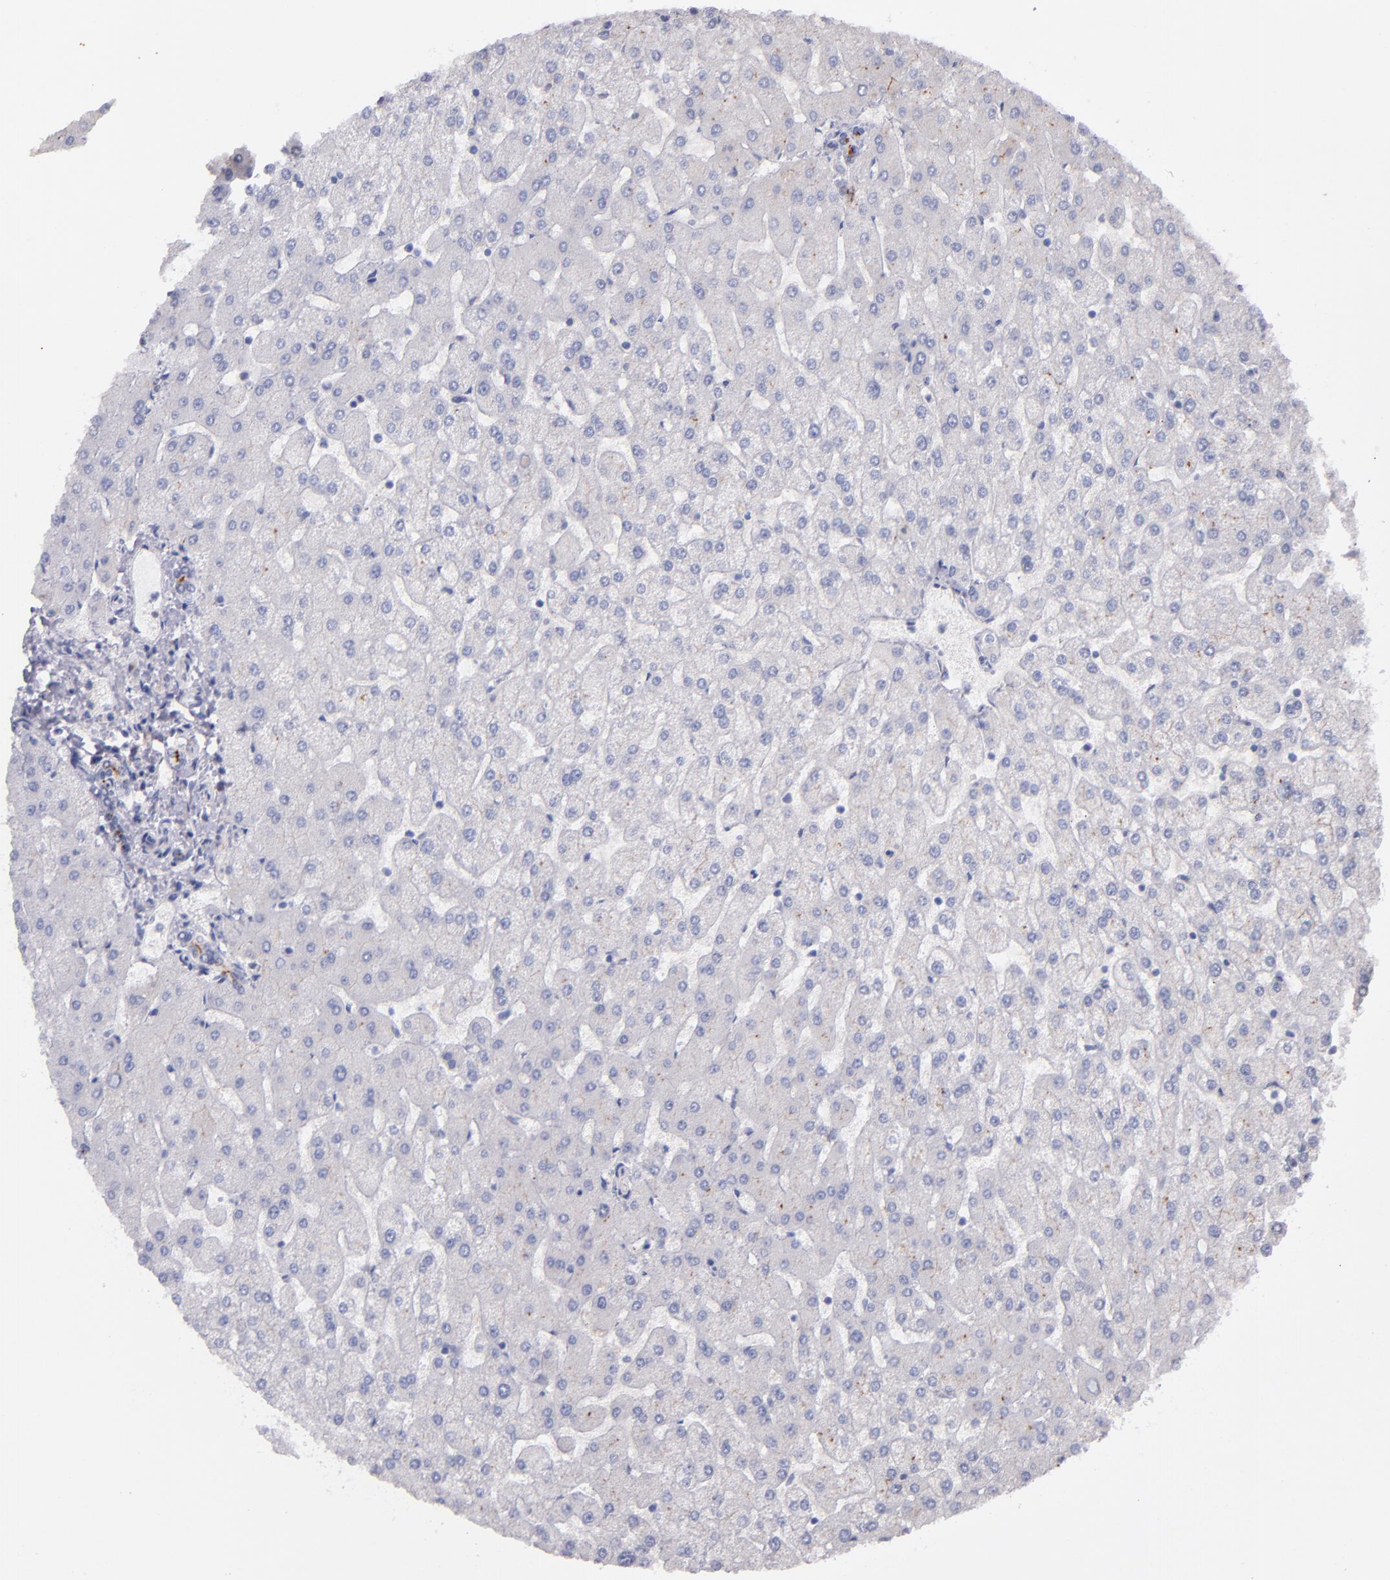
{"staining": {"intensity": "moderate", "quantity": ">75%", "location": "cytoplasmic/membranous"}, "tissue": "liver", "cell_type": "Cholangiocytes", "image_type": "normal", "snomed": [{"axis": "morphology", "description": "Normal tissue, NOS"}, {"axis": "topography", "description": "Liver"}], "caption": "Cholangiocytes exhibit moderate cytoplasmic/membranous staining in approximately >75% of cells in unremarkable liver.", "gene": "IFIH1", "patient": {"sex": "female", "age": 32}}